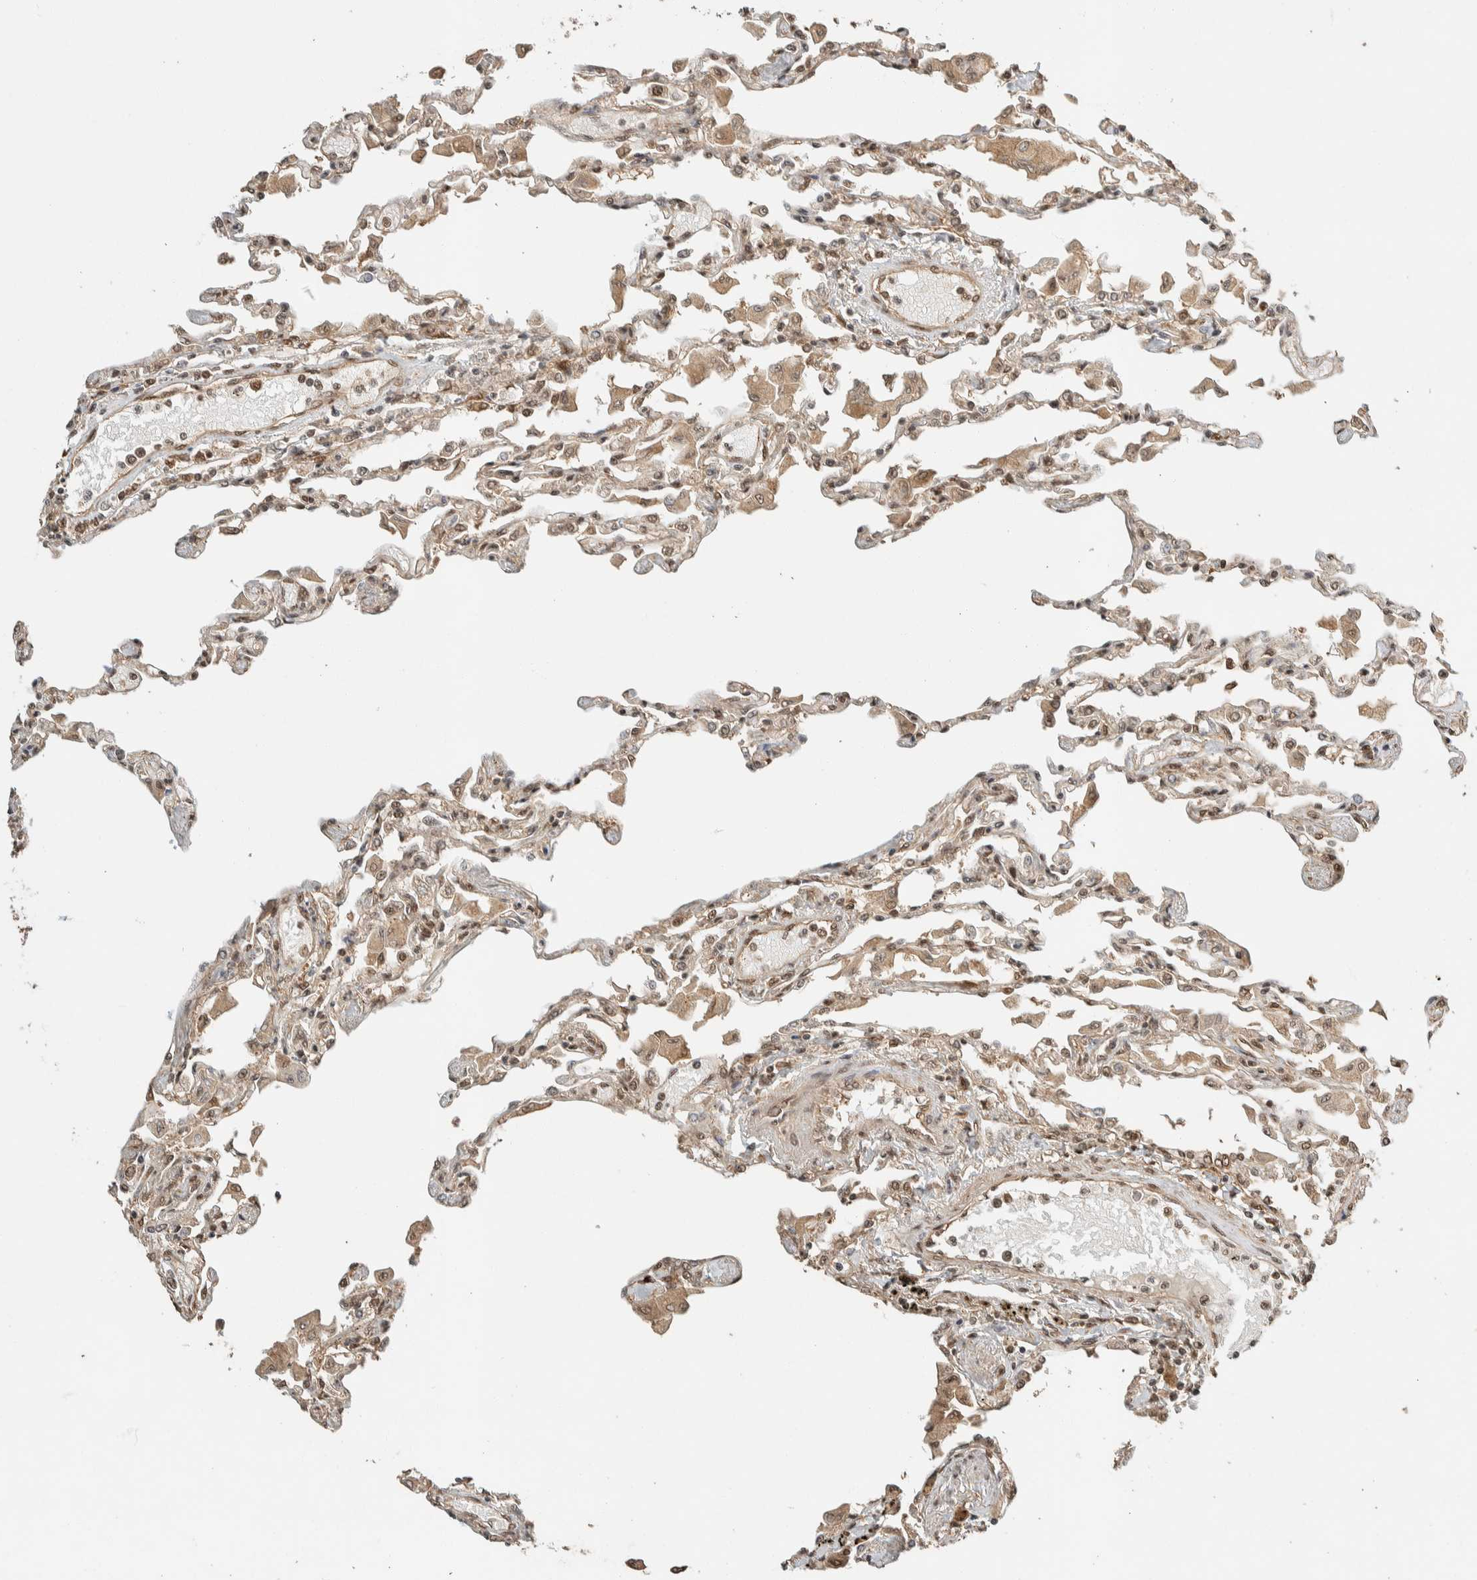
{"staining": {"intensity": "strong", "quantity": "25%-75%", "location": "cytoplasmic/membranous,nuclear"}, "tissue": "lung", "cell_type": "Alveolar cells", "image_type": "normal", "snomed": [{"axis": "morphology", "description": "Normal tissue, NOS"}, {"axis": "topography", "description": "Bronchus"}, {"axis": "topography", "description": "Lung"}], "caption": "Strong cytoplasmic/membranous,nuclear expression for a protein is seen in about 25%-75% of alveolar cells of normal lung using IHC.", "gene": "ZBTB2", "patient": {"sex": "female", "age": 49}}